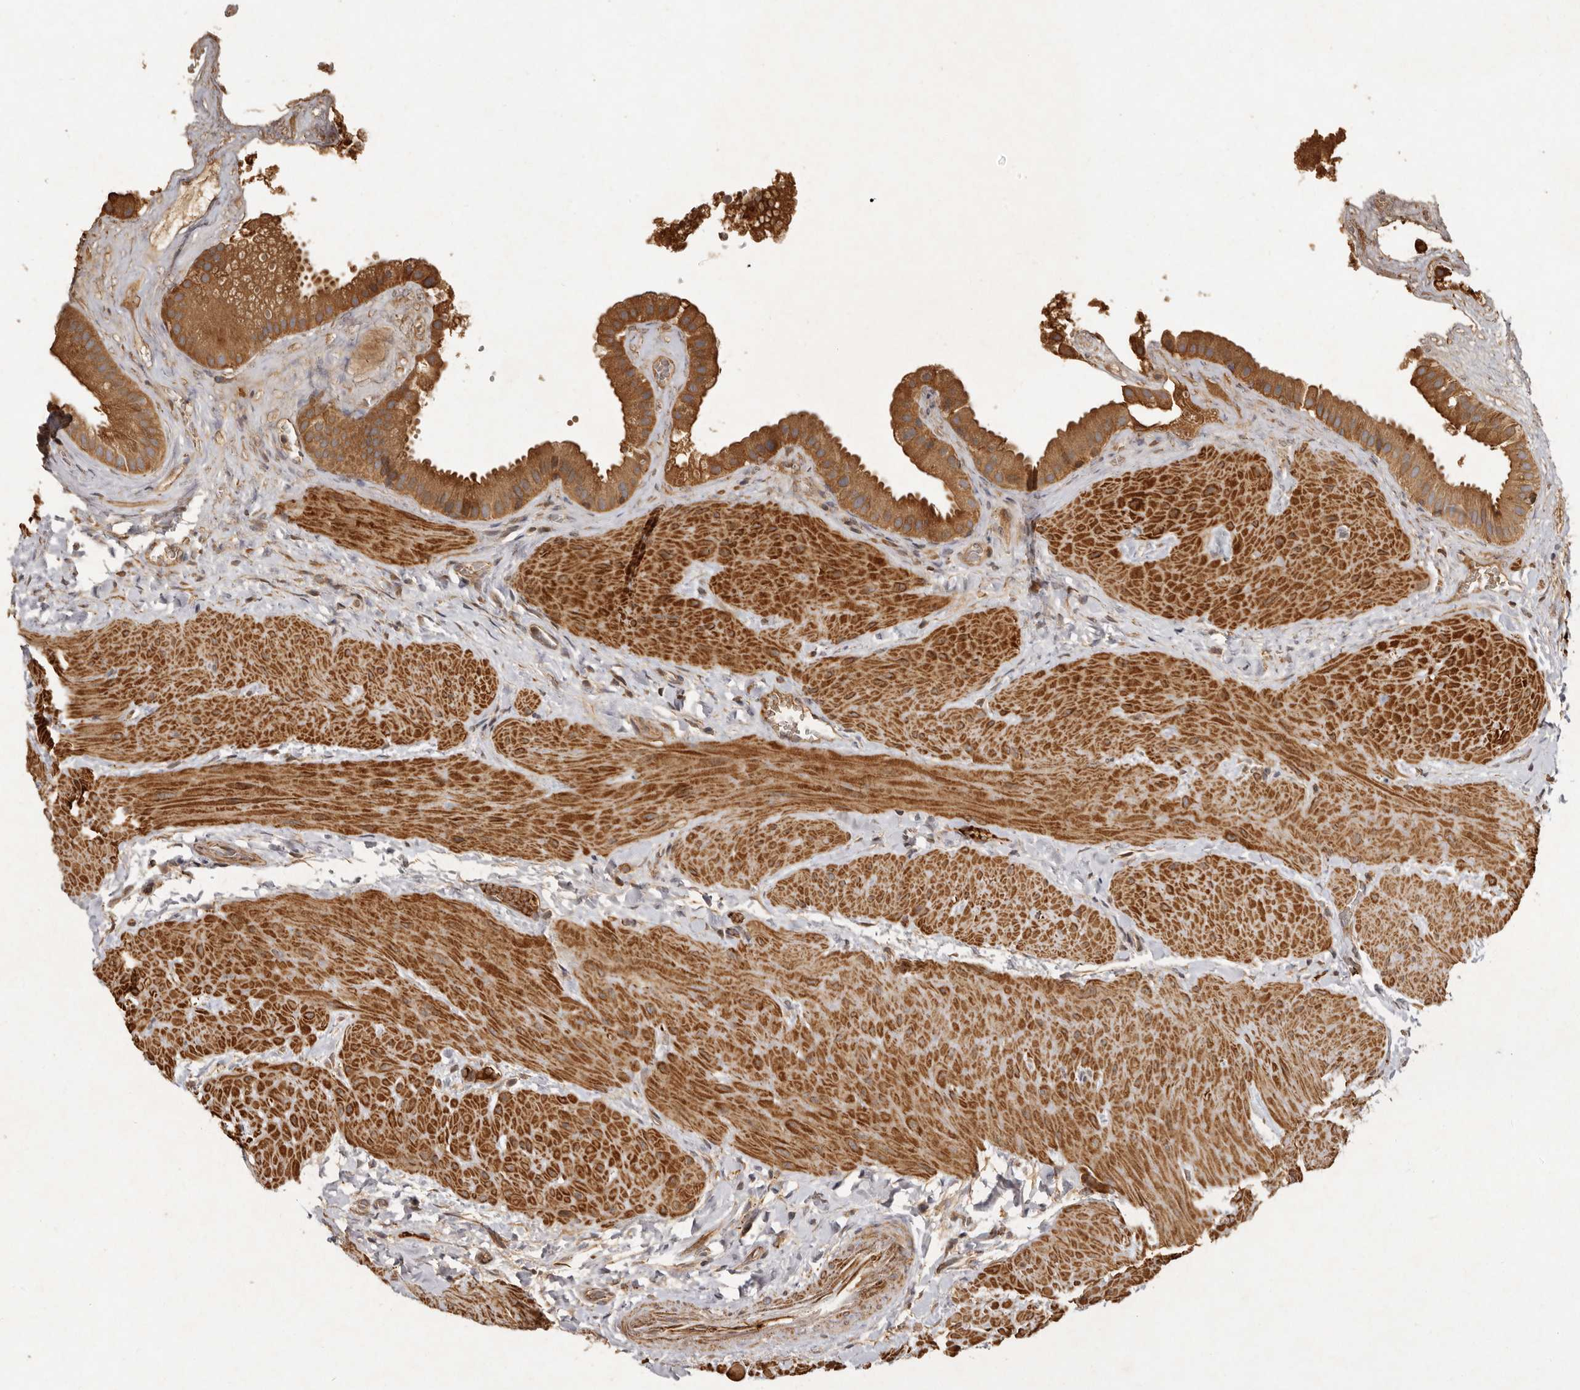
{"staining": {"intensity": "moderate", "quantity": ">75%", "location": "cytoplasmic/membranous"}, "tissue": "gallbladder", "cell_type": "Glandular cells", "image_type": "normal", "snomed": [{"axis": "morphology", "description": "Normal tissue, NOS"}, {"axis": "topography", "description": "Gallbladder"}], "caption": "An IHC histopathology image of benign tissue is shown. Protein staining in brown shows moderate cytoplasmic/membranous positivity in gallbladder within glandular cells. Immunohistochemistry stains the protein in brown and the nuclei are stained blue.", "gene": "SEMA3A", "patient": {"sex": "male", "age": 55}}